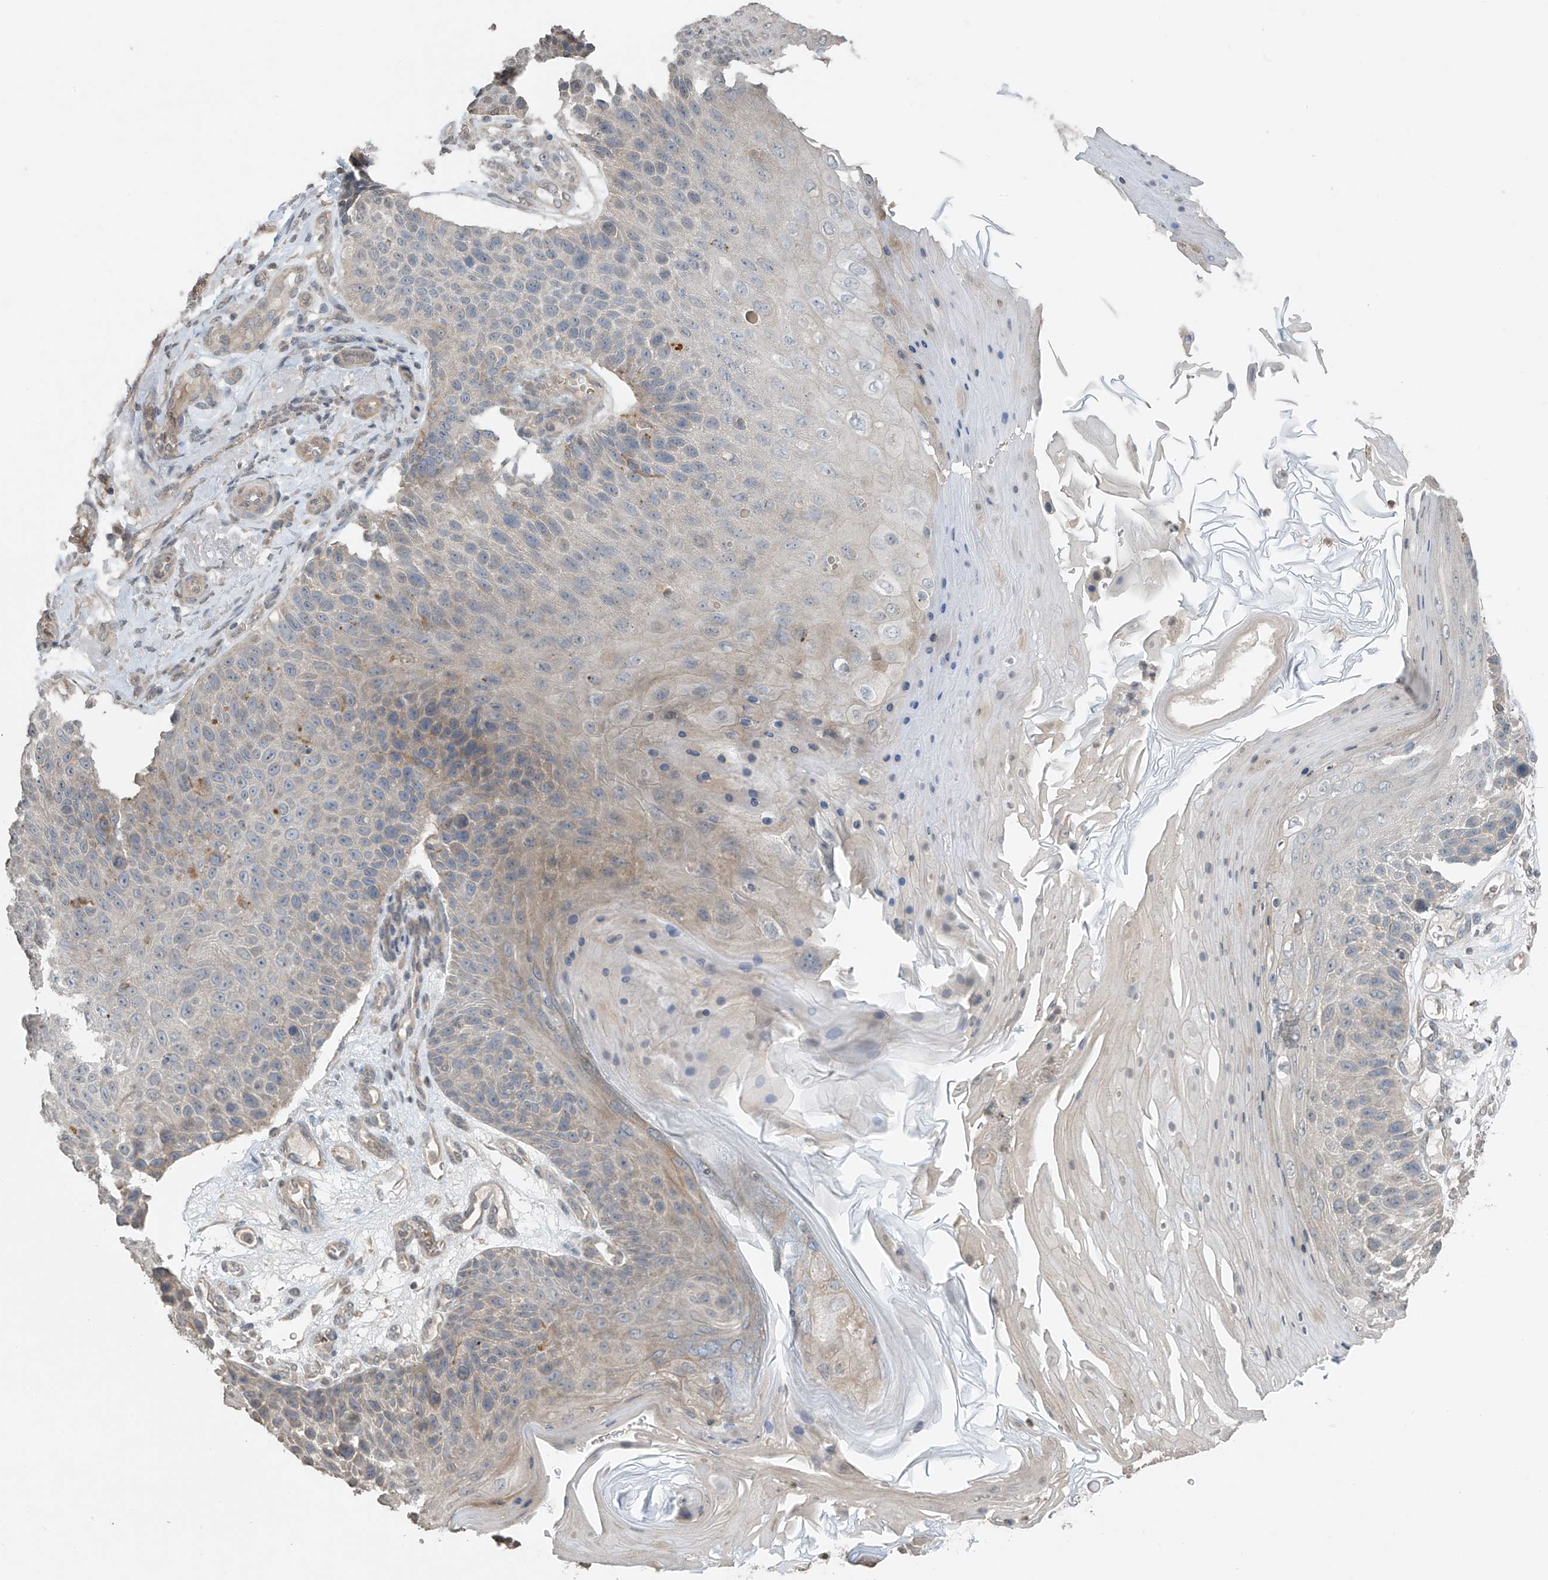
{"staining": {"intensity": "negative", "quantity": "none", "location": "none"}, "tissue": "skin cancer", "cell_type": "Tumor cells", "image_type": "cancer", "snomed": [{"axis": "morphology", "description": "Squamous cell carcinoma, NOS"}, {"axis": "topography", "description": "Skin"}], "caption": "A histopathology image of skin cancer (squamous cell carcinoma) stained for a protein reveals no brown staining in tumor cells.", "gene": "HOXA11", "patient": {"sex": "female", "age": 88}}